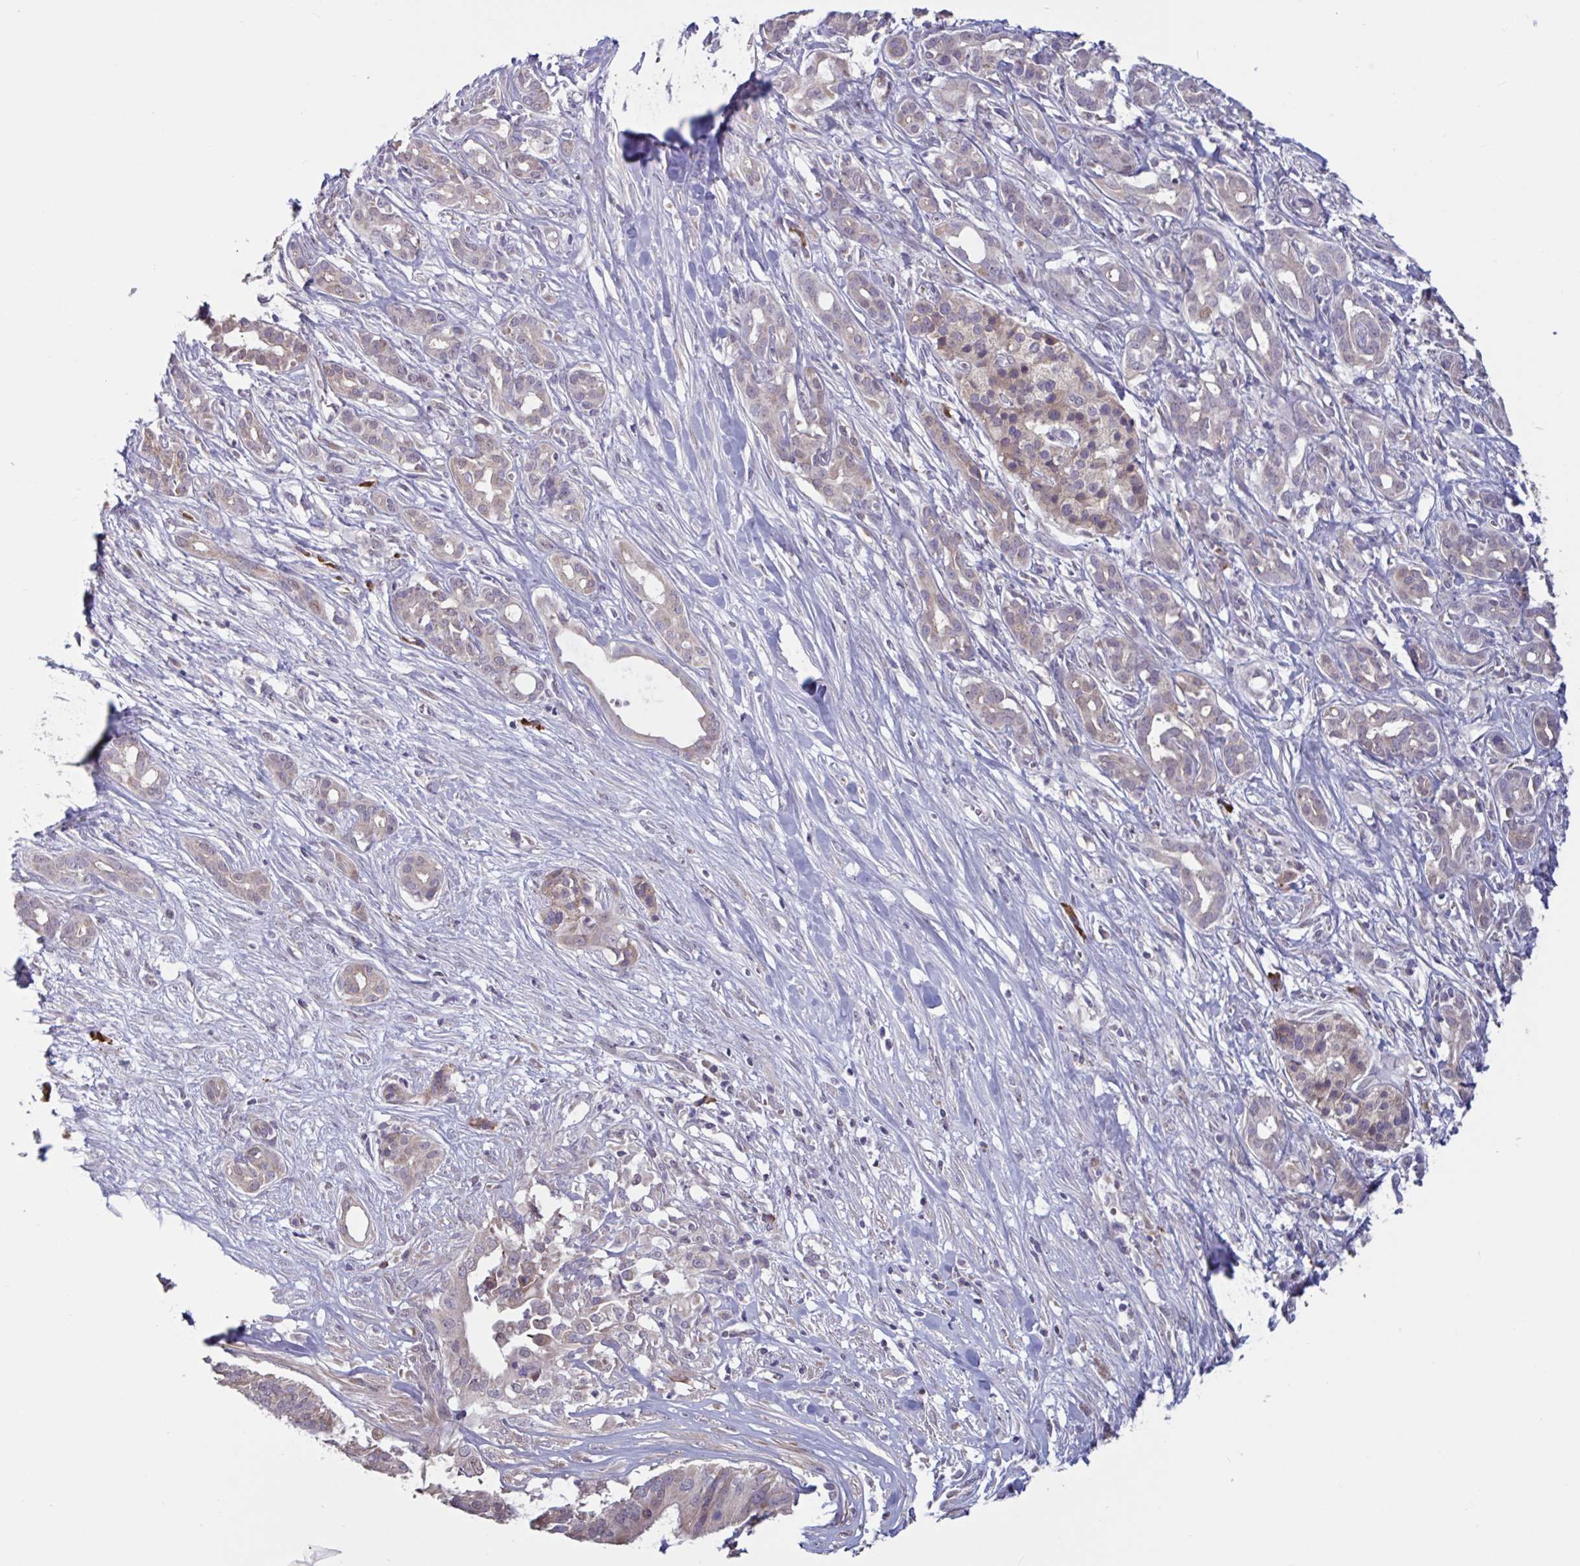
{"staining": {"intensity": "negative", "quantity": "none", "location": "none"}, "tissue": "pancreatic cancer", "cell_type": "Tumor cells", "image_type": "cancer", "snomed": [{"axis": "morphology", "description": "Adenocarcinoma, NOS"}, {"axis": "topography", "description": "Pancreas"}], "caption": "There is no significant positivity in tumor cells of adenocarcinoma (pancreatic). (DAB IHC with hematoxylin counter stain).", "gene": "CD1E", "patient": {"sex": "male", "age": 61}}